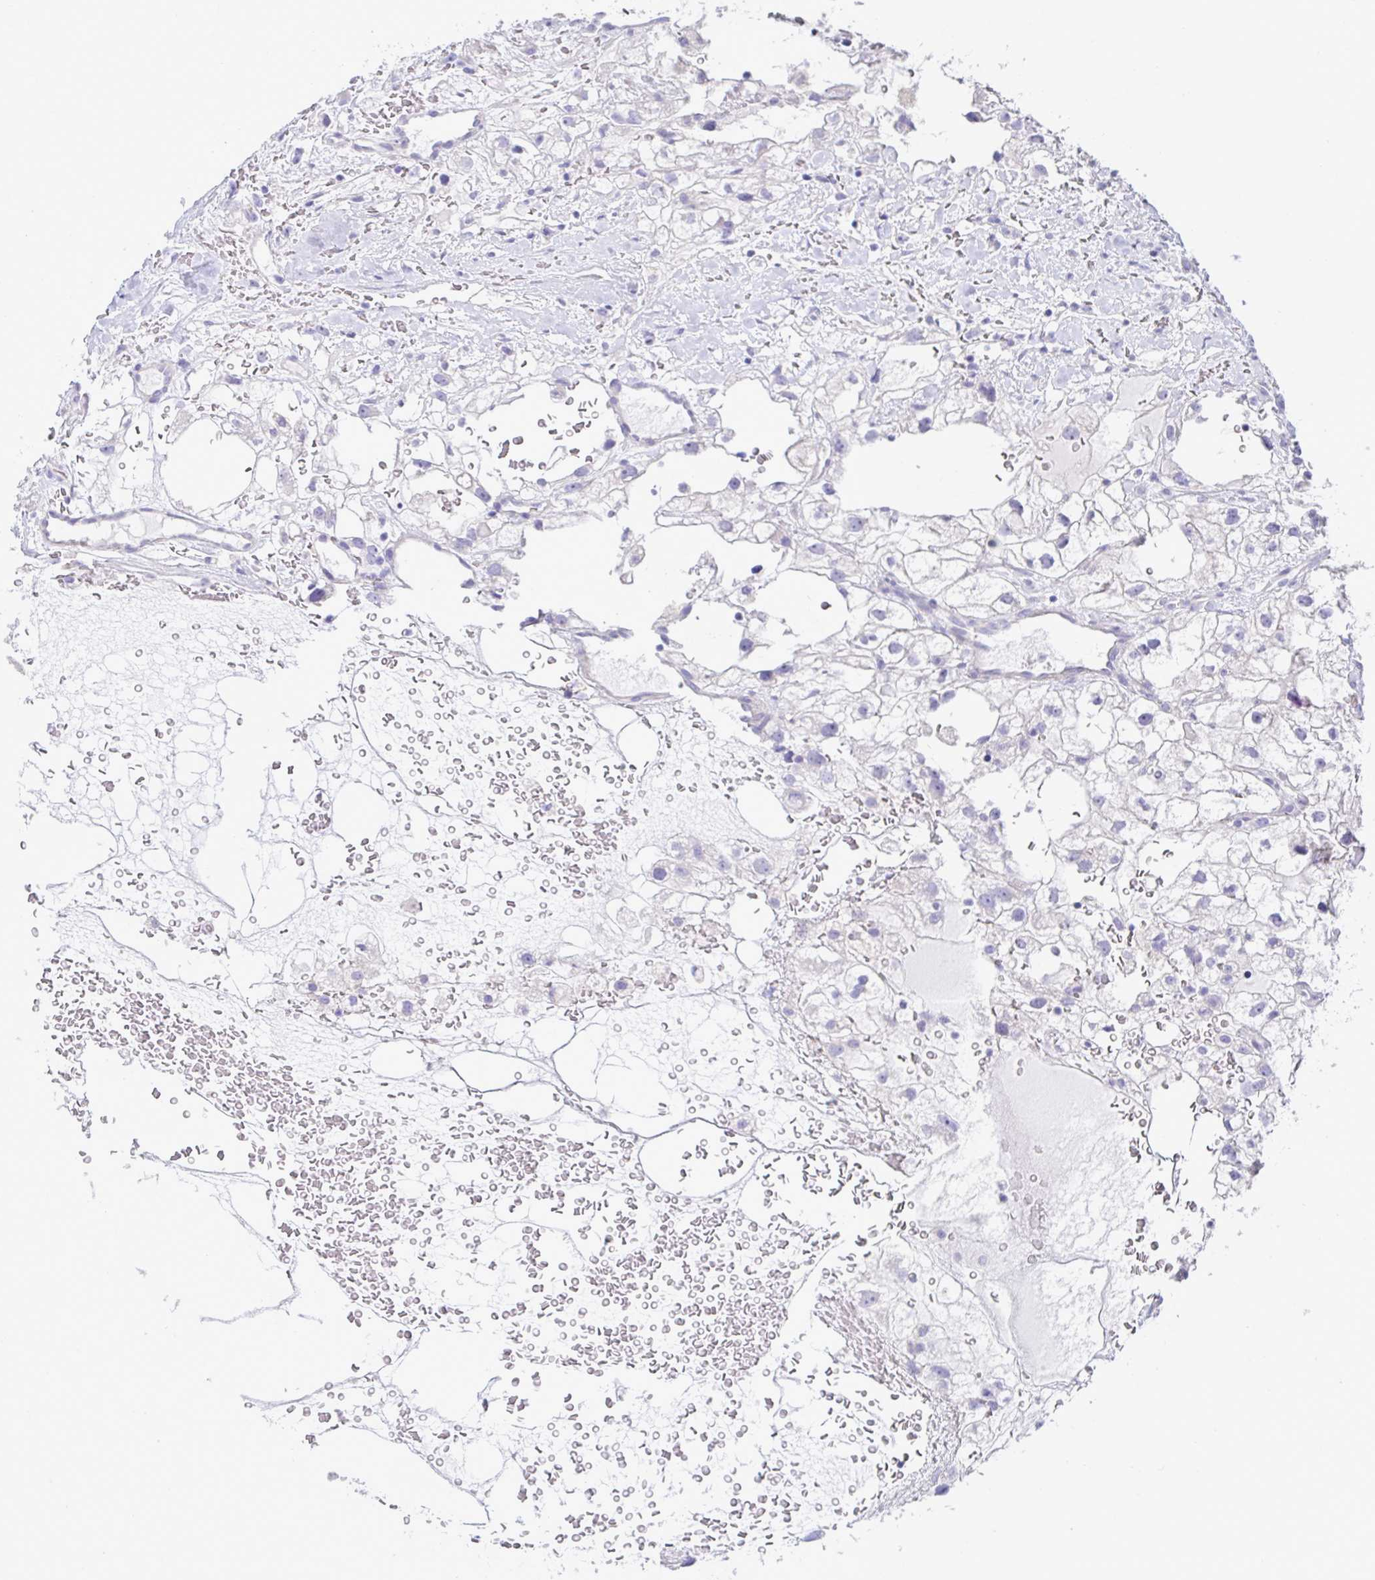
{"staining": {"intensity": "negative", "quantity": "none", "location": "none"}, "tissue": "renal cancer", "cell_type": "Tumor cells", "image_type": "cancer", "snomed": [{"axis": "morphology", "description": "Adenocarcinoma, NOS"}, {"axis": "topography", "description": "Kidney"}], "caption": "The histopathology image shows no staining of tumor cells in renal cancer (adenocarcinoma).", "gene": "MED11", "patient": {"sex": "male", "age": 59}}